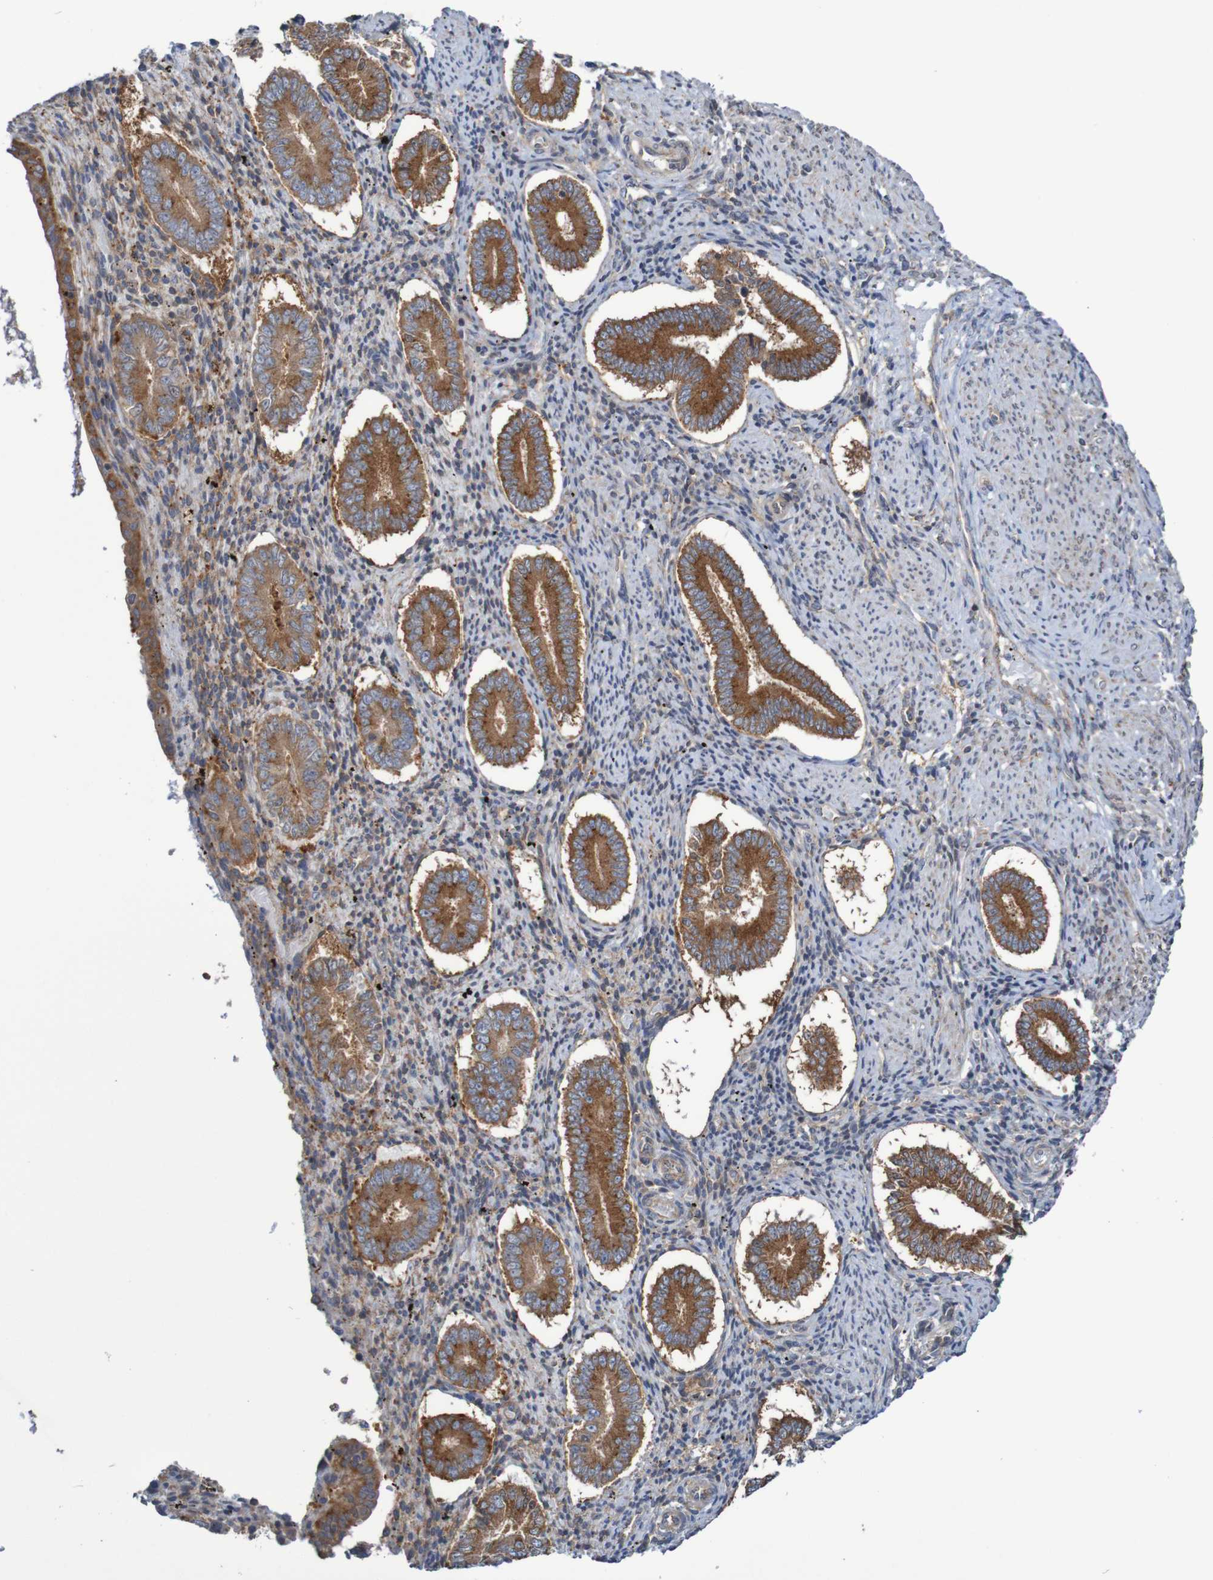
{"staining": {"intensity": "moderate", "quantity": "25%-75%", "location": "cytoplasmic/membranous"}, "tissue": "endometrium", "cell_type": "Cells in endometrial stroma", "image_type": "normal", "snomed": [{"axis": "morphology", "description": "Normal tissue, NOS"}, {"axis": "topography", "description": "Endometrium"}], "caption": "This image displays IHC staining of normal human endometrium, with medium moderate cytoplasmic/membranous expression in about 25%-75% of cells in endometrial stroma.", "gene": "LRRC47", "patient": {"sex": "female", "age": 42}}